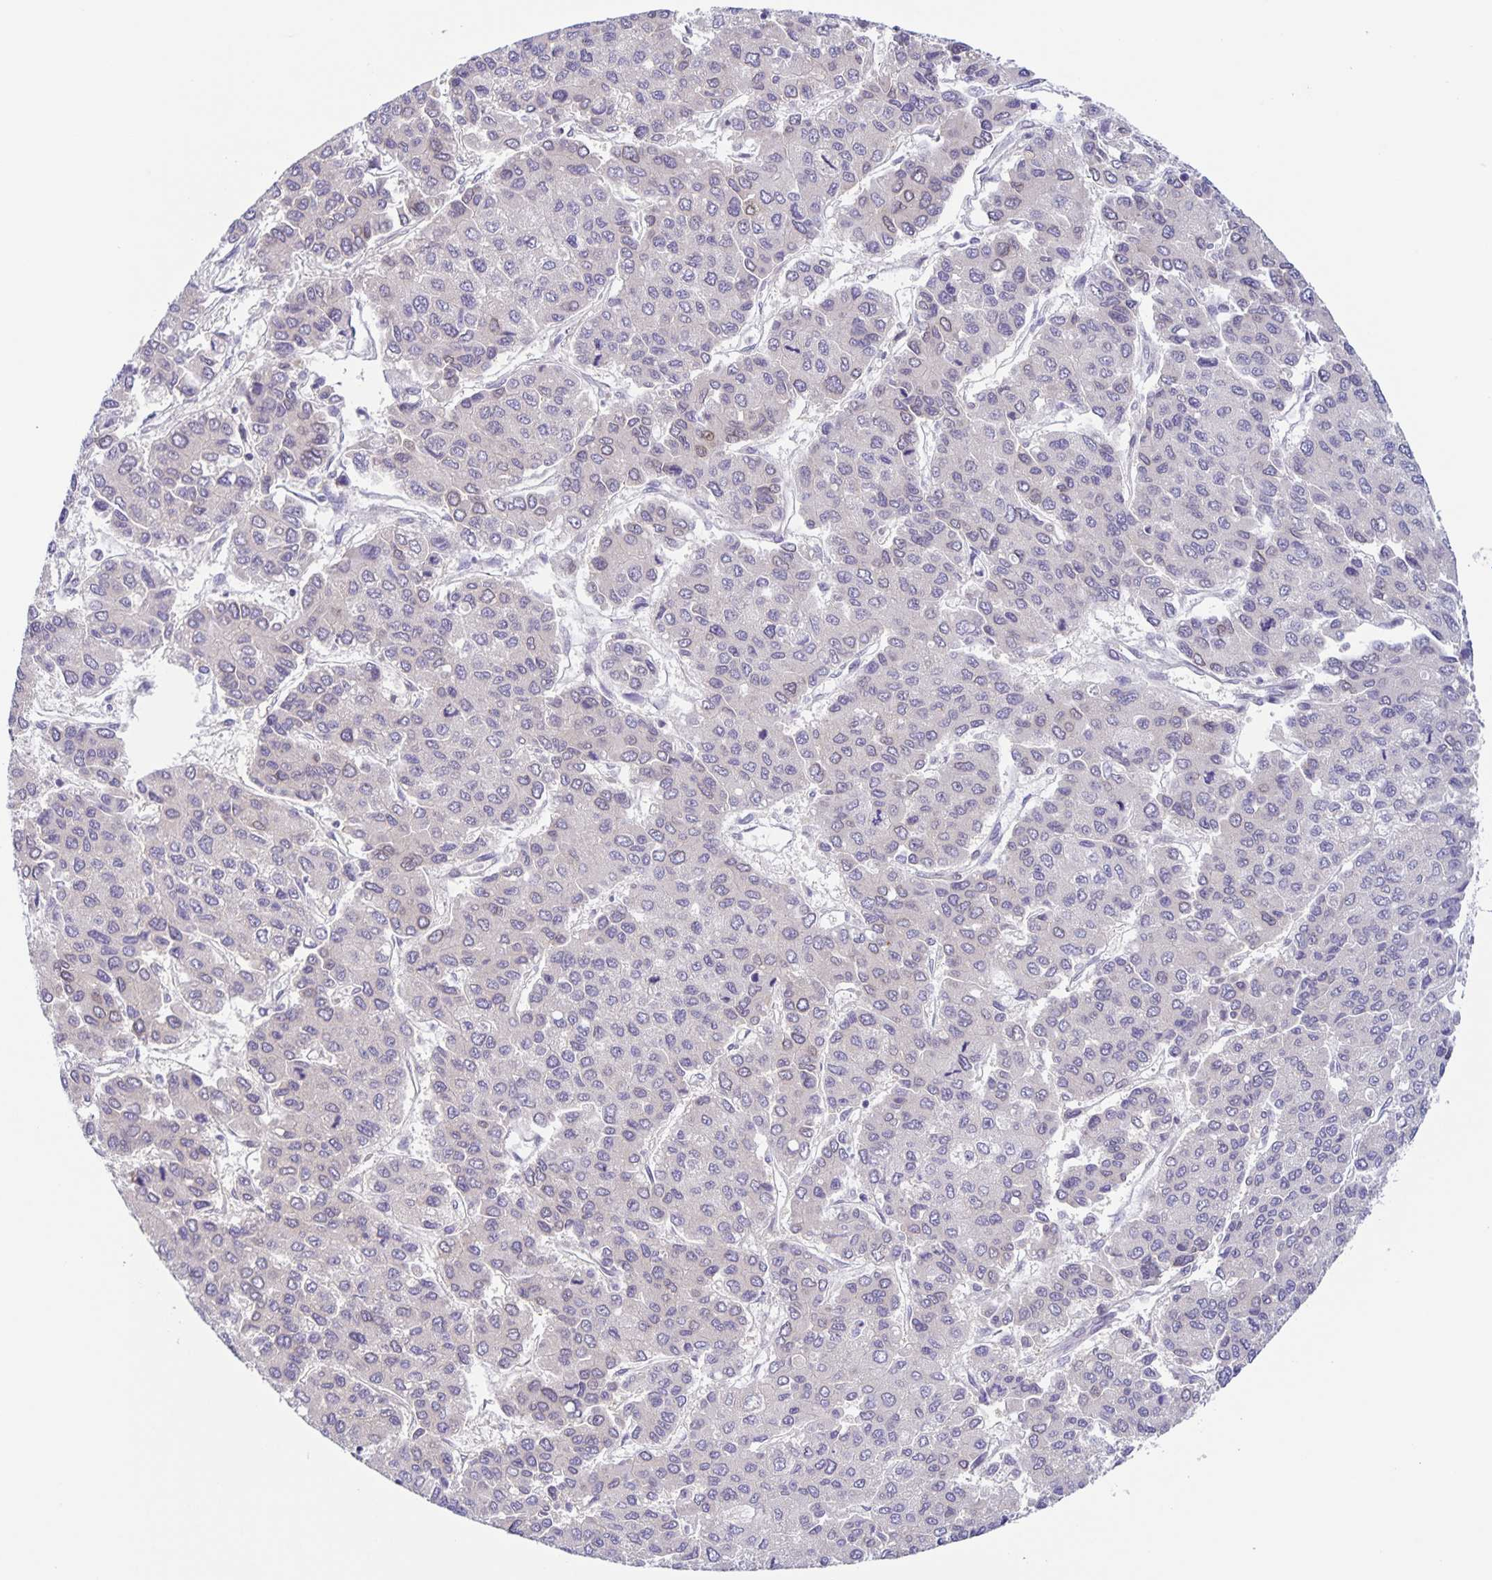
{"staining": {"intensity": "negative", "quantity": "none", "location": "none"}, "tissue": "liver cancer", "cell_type": "Tumor cells", "image_type": "cancer", "snomed": [{"axis": "morphology", "description": "Carcinoma, Hepatocellular, NOS"}, {"axis": "topography", "description": "Liver"}], "caption": "Micrograph shows no protein expression in tumor cells of liver cancer (hepatocellular carcinoma) tissue.", "gene": "SYNE2", "patient": {"sex": "female", "age": 66}}